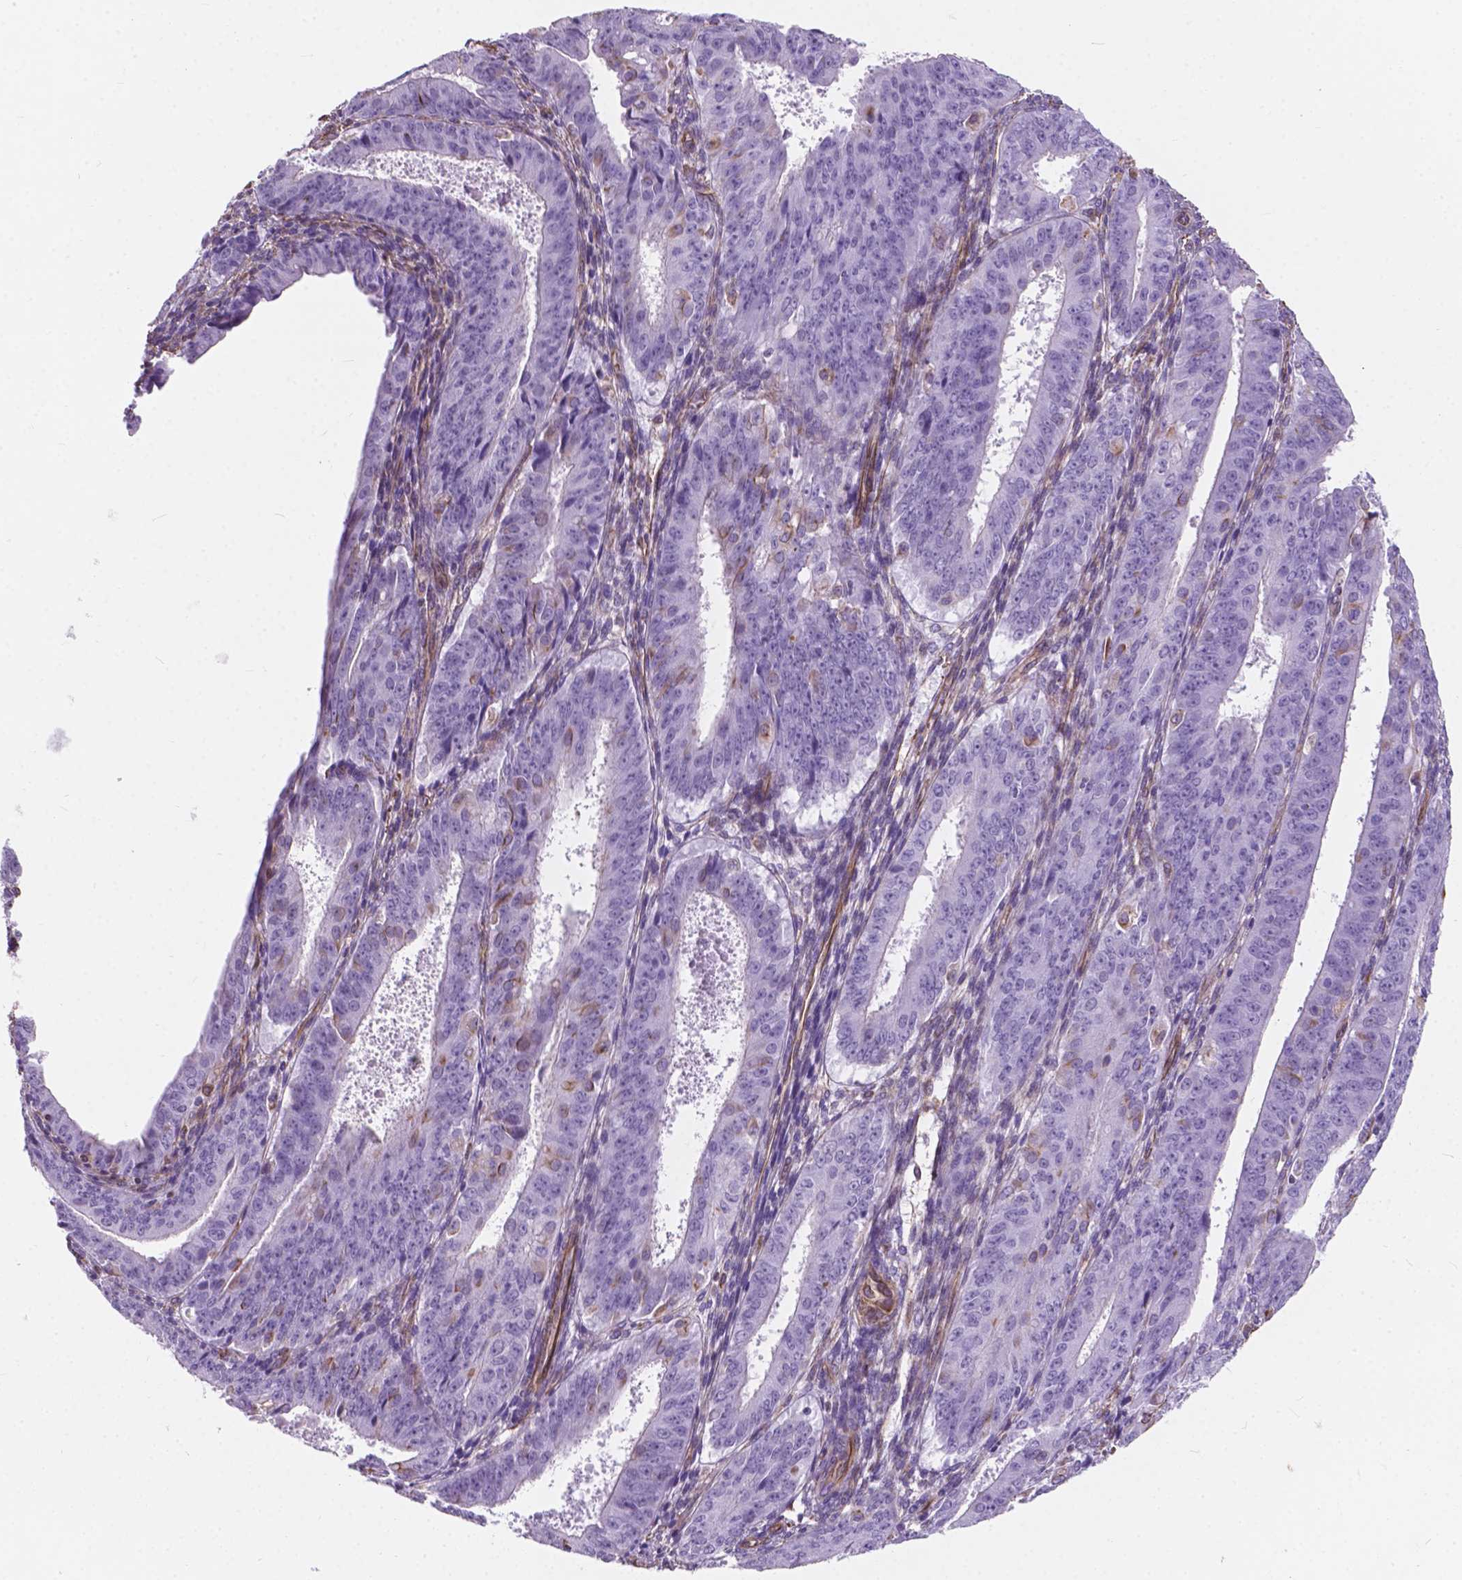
{"staining": {"intensity": "negative", "quantity": "none", "location": "none"}, "tissue": "ovarian cancer", "cell_type": "Tumor cells", "image_type": "cancer", "snomed": [{"axis": "morphology", "description": "Carcinoma, endometroid"}, {"axis": "topography", "description": "Ovary"}], "caption": "High magnification brightfield microscopy of ovarian endometroid carcinoma stained with DAB (brown) and counterstained with hematoxylin (blue): tumor cells show no significant staining.", "gene": "AMOT", "patient": {"sex": "female", "age": 42}}